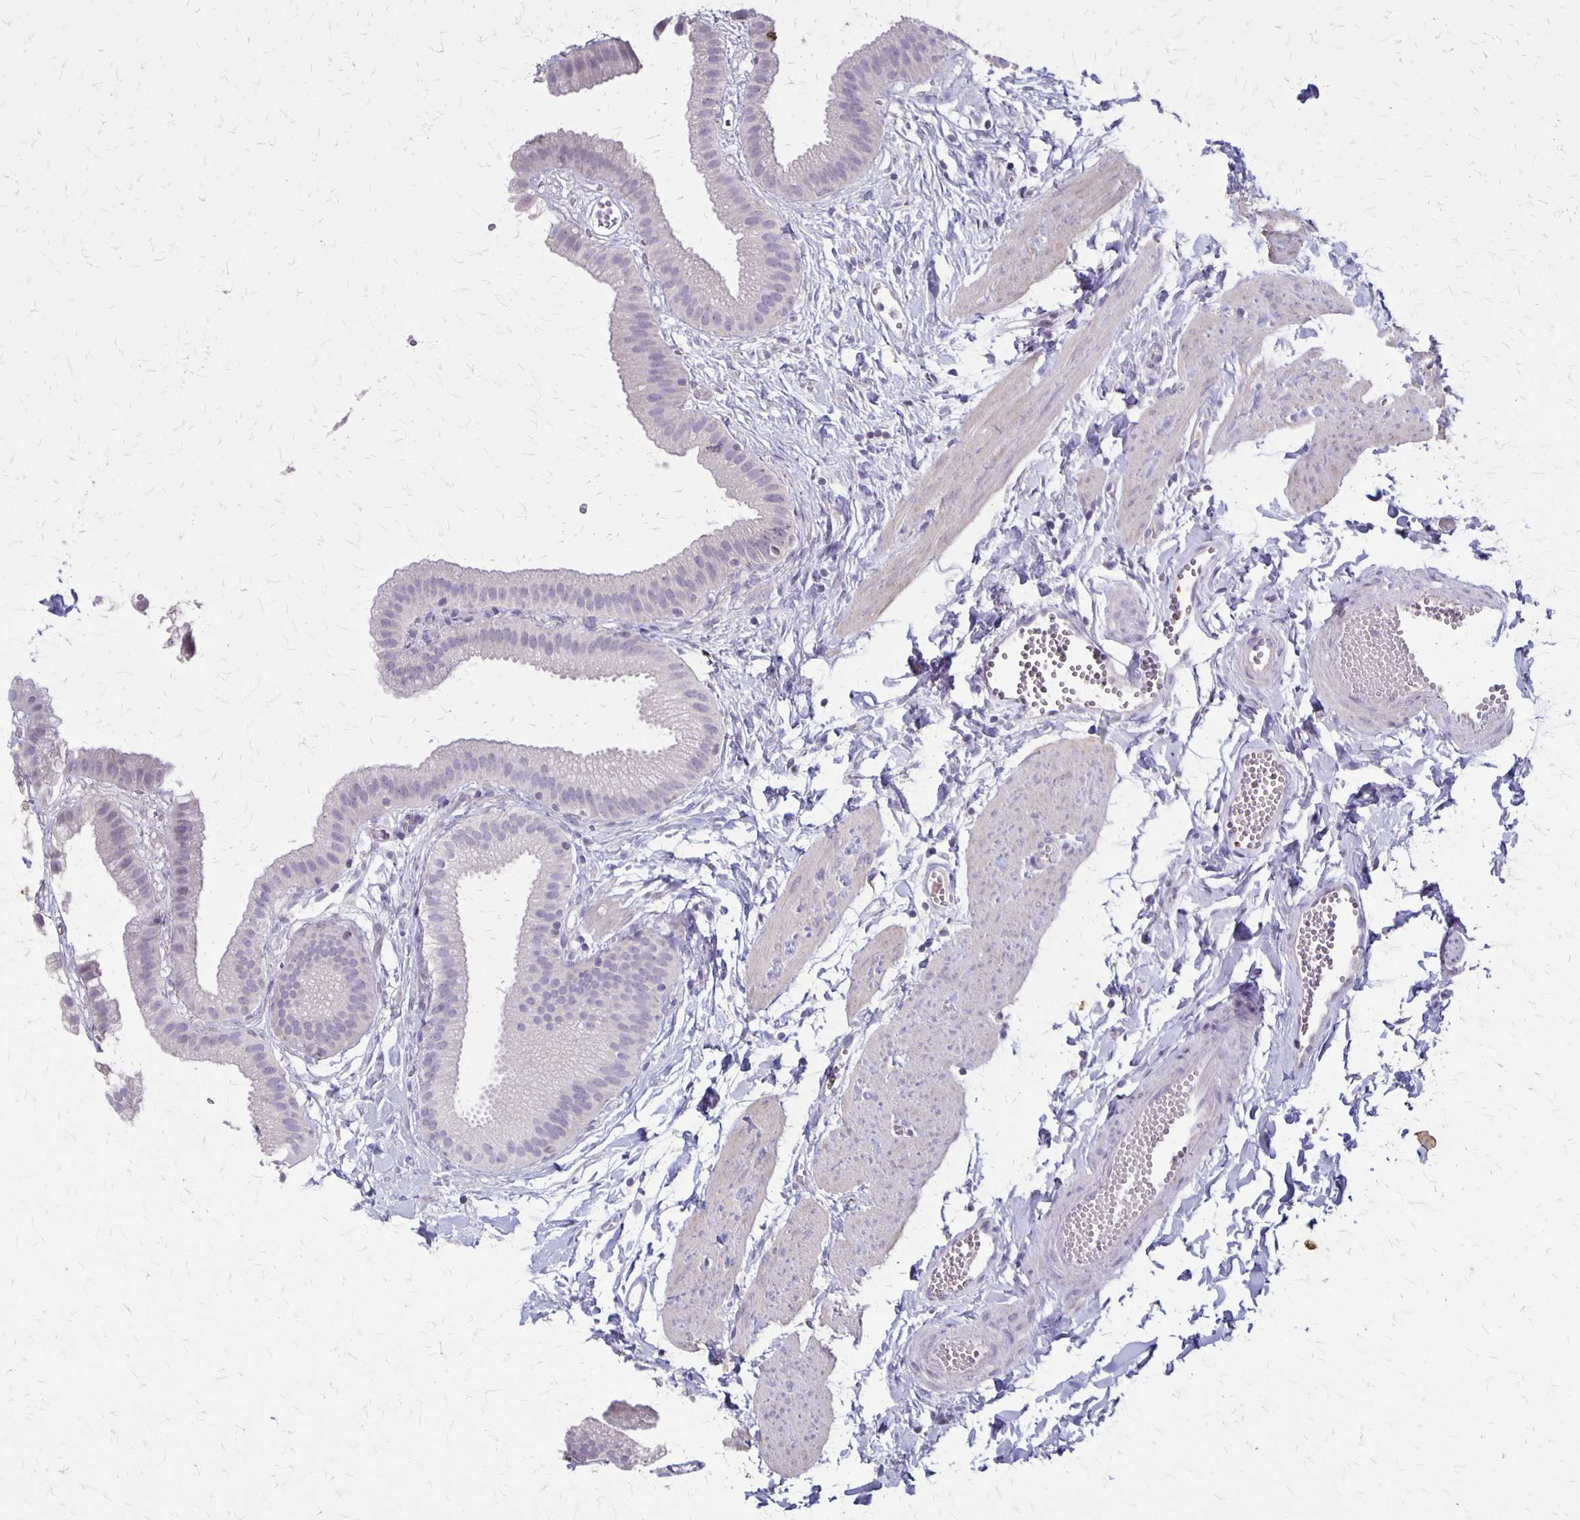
{"staining": {"intensity": "negative", "quantity": "none", "location": "none"}, "tissue": "gallbladder", "cell_type": "Glandular cells", "image_type": "normal", "snomed": [{"axis": "morphology", "description": "Normal tissue, NOS"}, {"axis": "topography", "description": "Gallbladder"}], "caption": "IHC histopathology image of unremarkable gallbladder stained for a protein (brown), which exhibits no staining in glandular cells.", "gene": "SEPTIN5", "patient": {"sex": "female", "age": 63}}